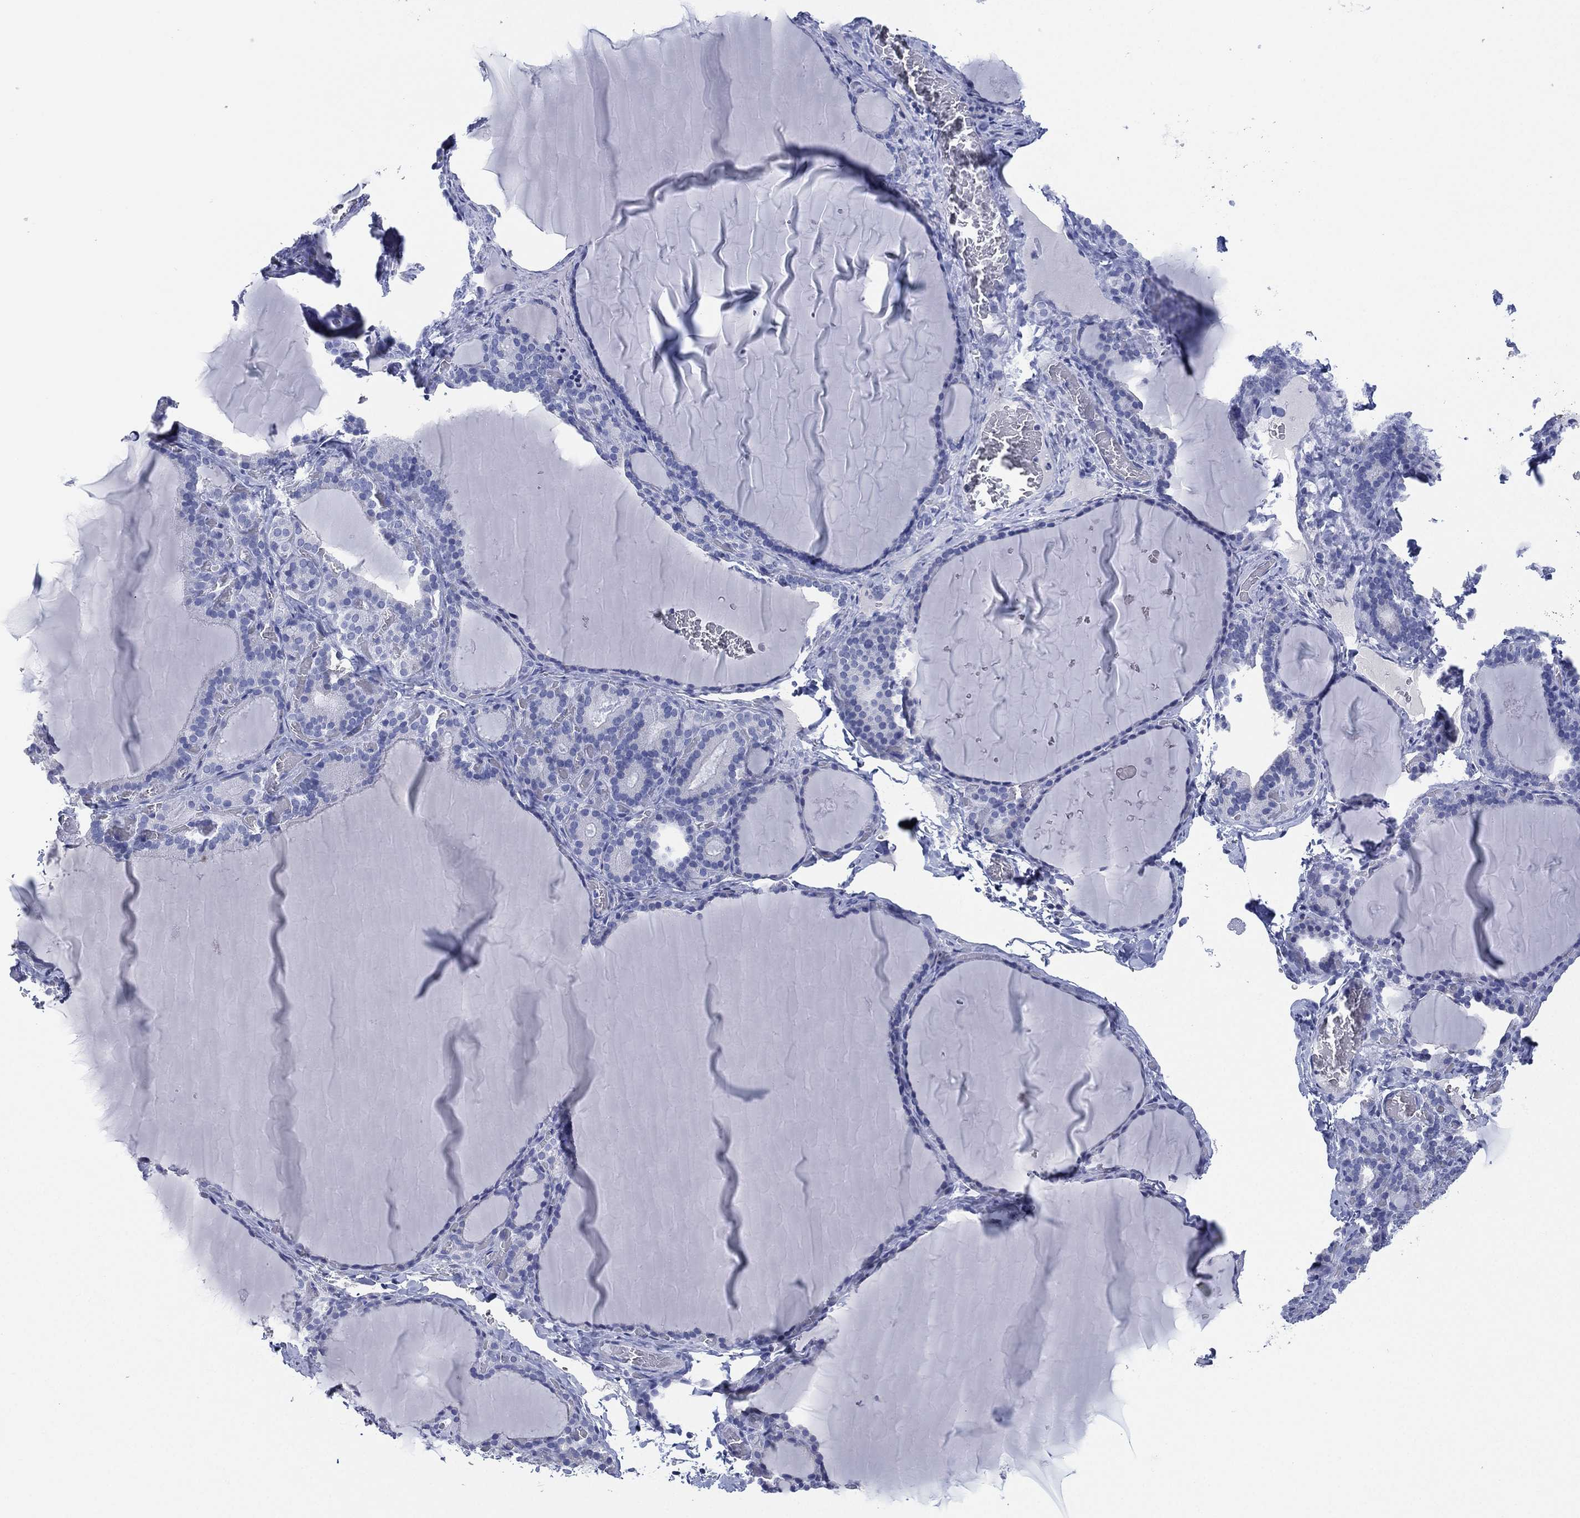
{"staining": {"intensity": "negative", "quantity": "none", "location": "none"}, "tissue": "thyroid gland", "cell_type": "Glandular cells", "image_type": "normal", "snomed": [{"axis": "morphology", "description": "Normal tissue, NOS"}, {"axis": "morphology", "description": "Hyperplasia, NOS"}, {"axis": "topography", "description": "Thyroid gland"}], "caption": "IHC photomicrograph of normal thyroid gland: human thyroid gland stained with DAB (3,3'-diaminobenzidine) displays no significant protein expression in glandular cells.", "gene": "KRT35", "patient": {"sex": "female", "age": 27}}